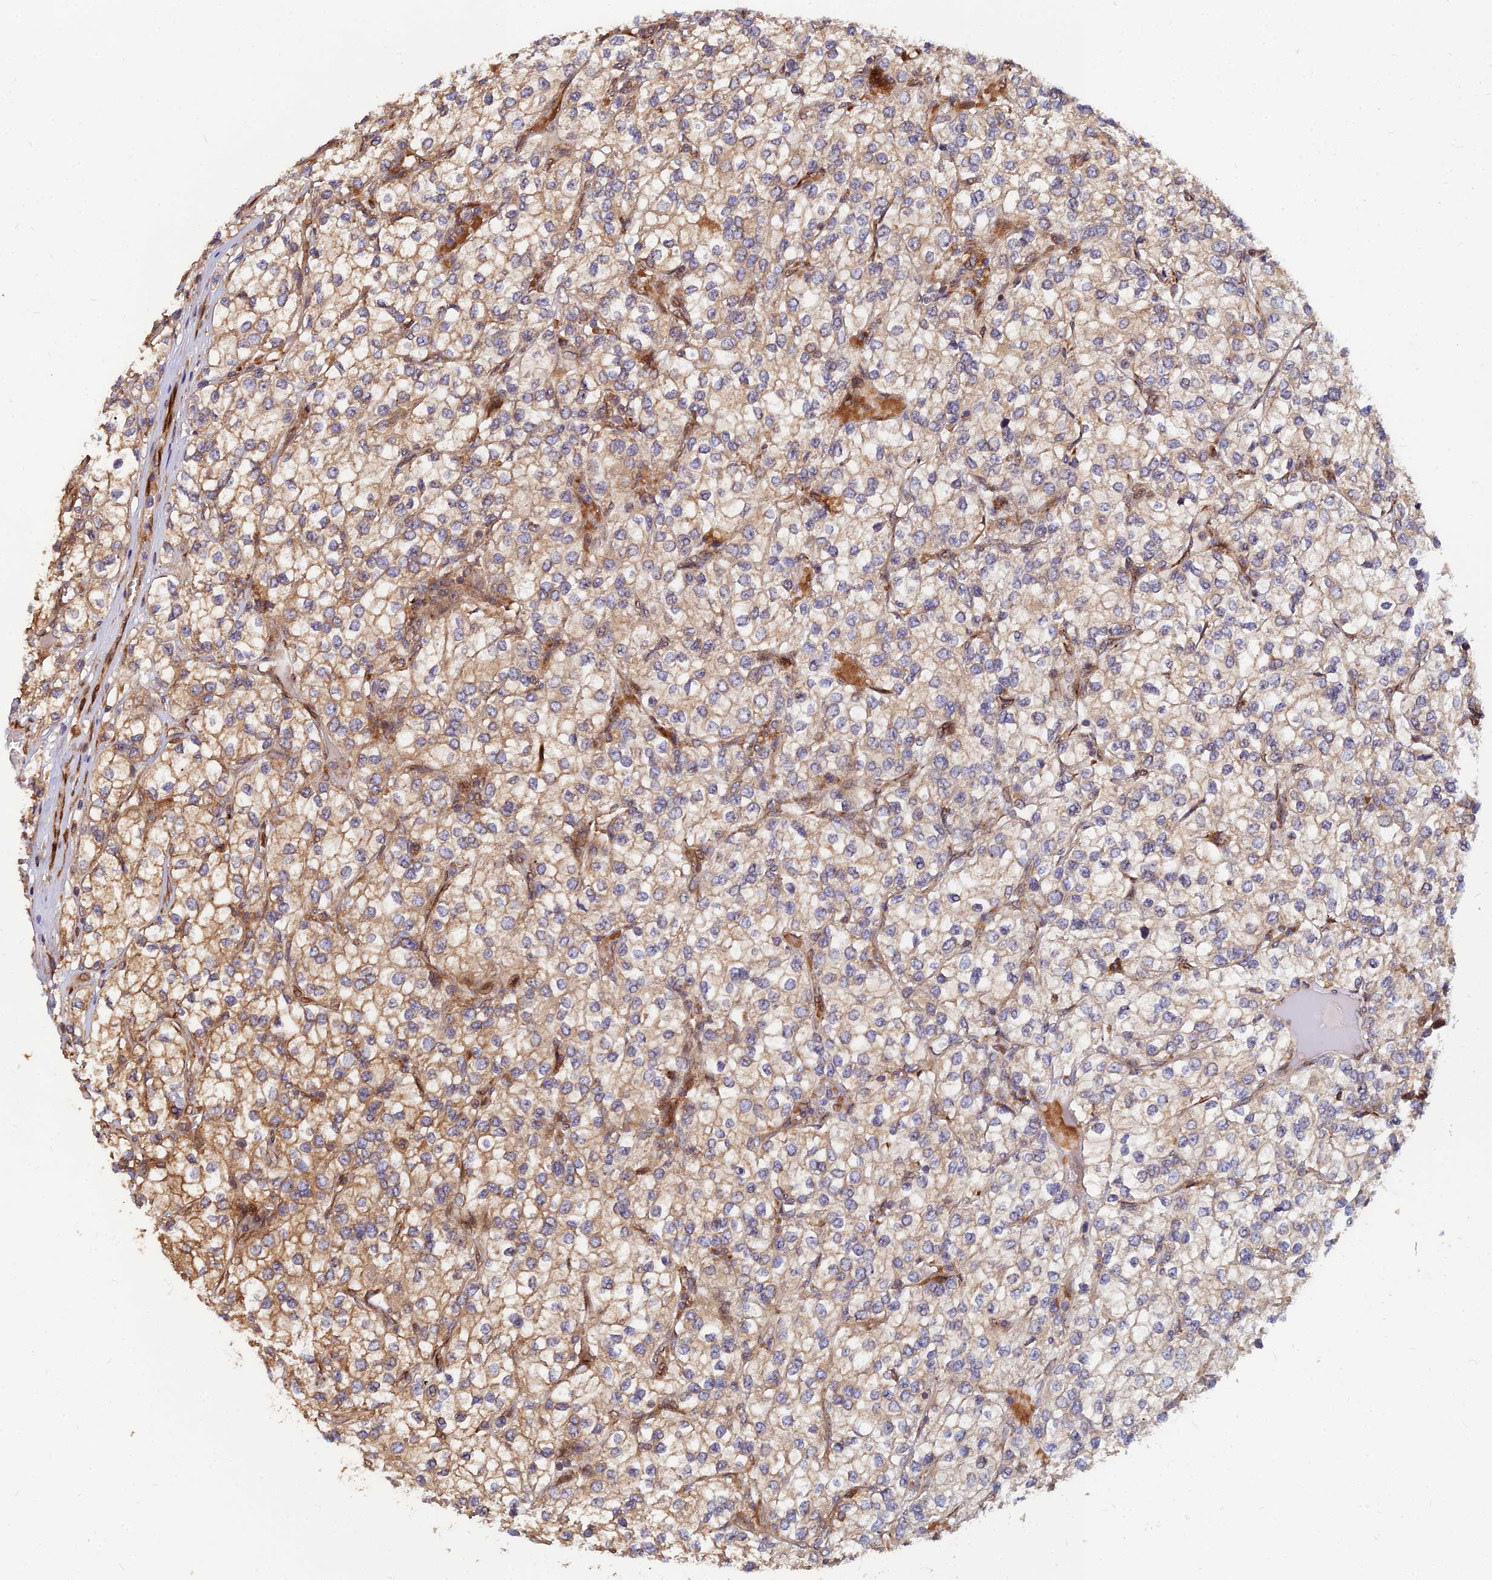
{"staining": {"intensity": "moderate", "quantity": "25%-75%", "location": "cytoplasmic/membranous"}, "tissue": "renal cancer", "cell_type": "Tumor cells", "image_type": "cancer", "snomed": [{"axis": "morphology", "description": "Adenocarcinoma, NOS"}, {"axis": "topography", "description": "Kidney"}], "caption": "A histopathology image of human renal cancer (adenocarcinoma) stained for a protein reveals moderate cytoplasmic/membranous brown staining in tumor cells. (Stains: DAB (3,3'-diaminobenzidine) in brown, nuclei in blue, Microscopy: brightfield microscopy at high magnification).", "gene": "CCT6B", "patient": {"sex": "male", "age": 80}}